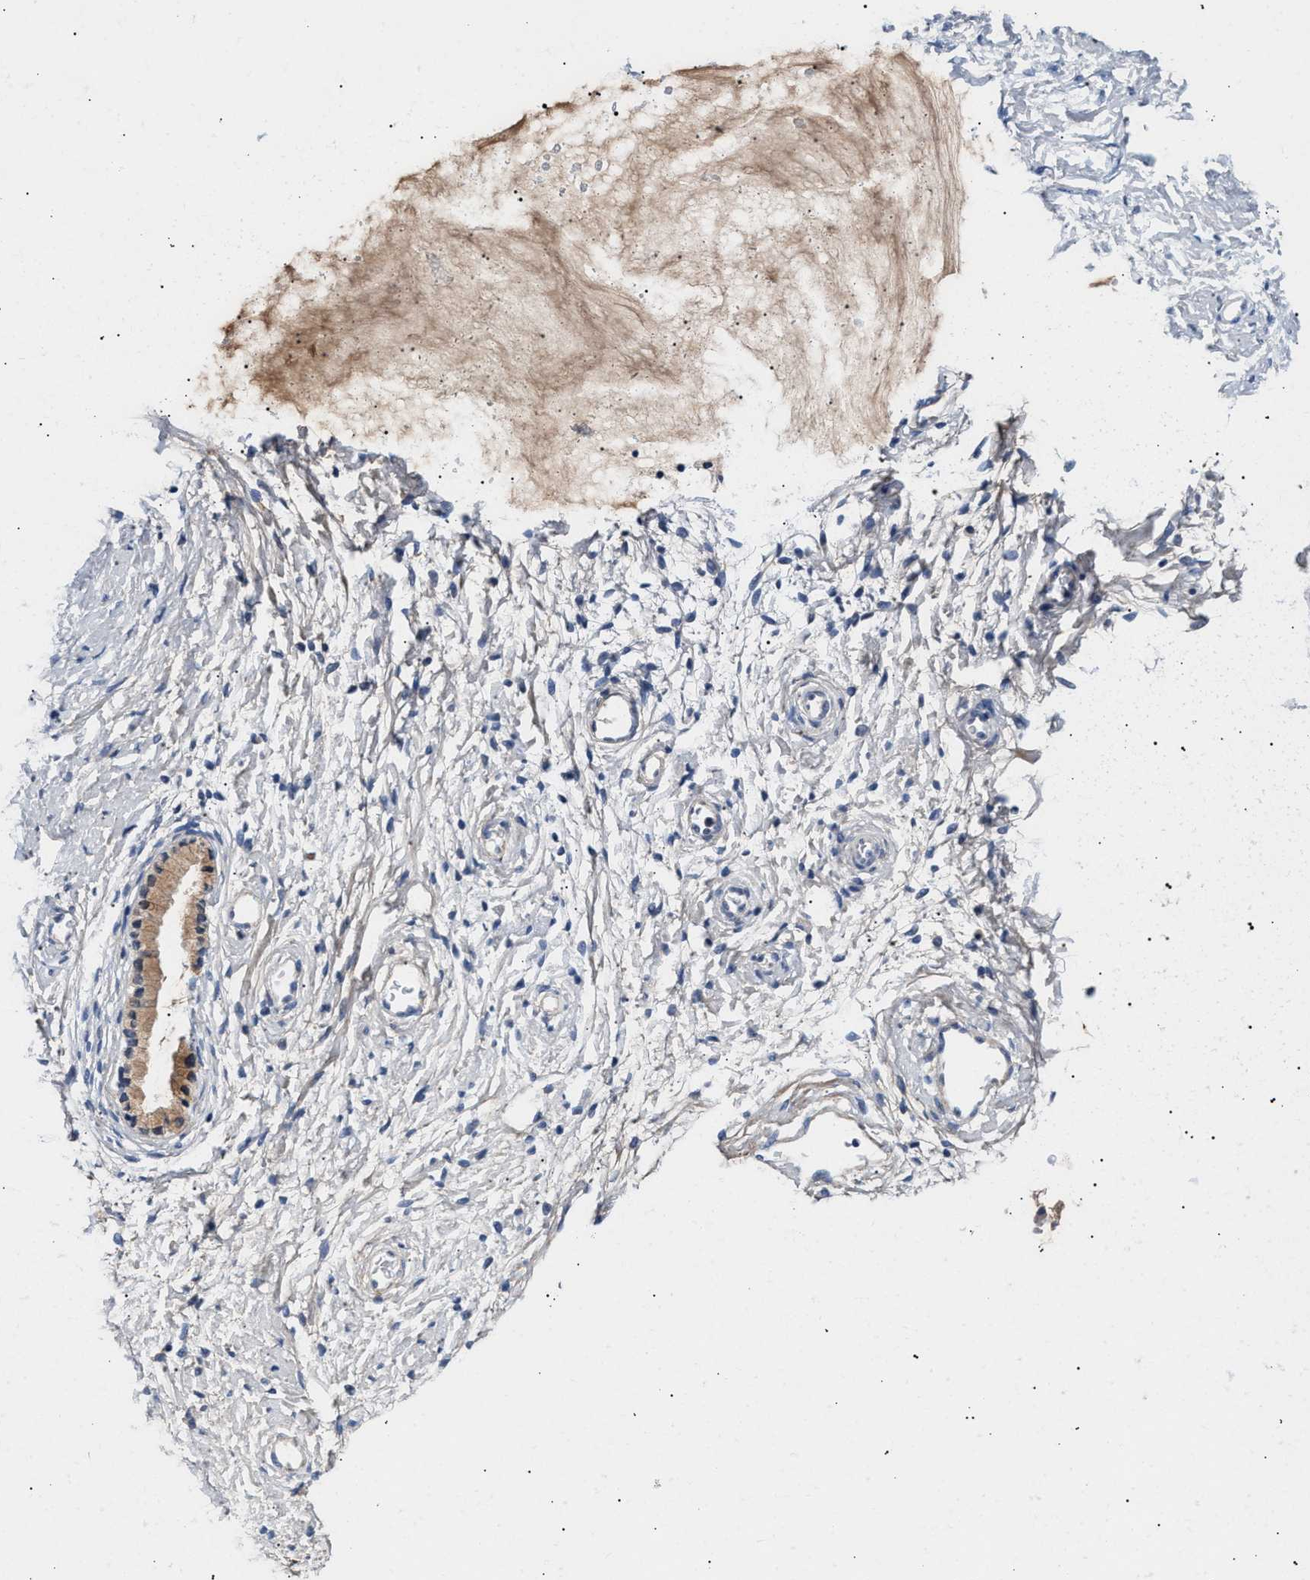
{"staining": {"intensity": "moderate", "quantity": ">75%", "location": "cytoplasmic/membranous"}, "tissue": "cervix", "cell_type": "Glandular cells", "image_type": "normal", "snomed": [{"axis": "morphology", "description": "Normal tissue, NOS"}, {"axis": "topography", "description": "Cervix"}], "caption": "A high-resolution image shows IHC staining of unremarkable cervix, which reveals moderate cytoplasmic/membranous staining in about >75% of glandular cells. The staining was performed using DAB (3,3'-diaminobenzidine) to visualize the protein expression in brown, while the nuclei were stained in blue with hematoxylin (Magnification: 20x).", "gene": "ACTL7B", "patient": {"sex": "female", "age": 72}}